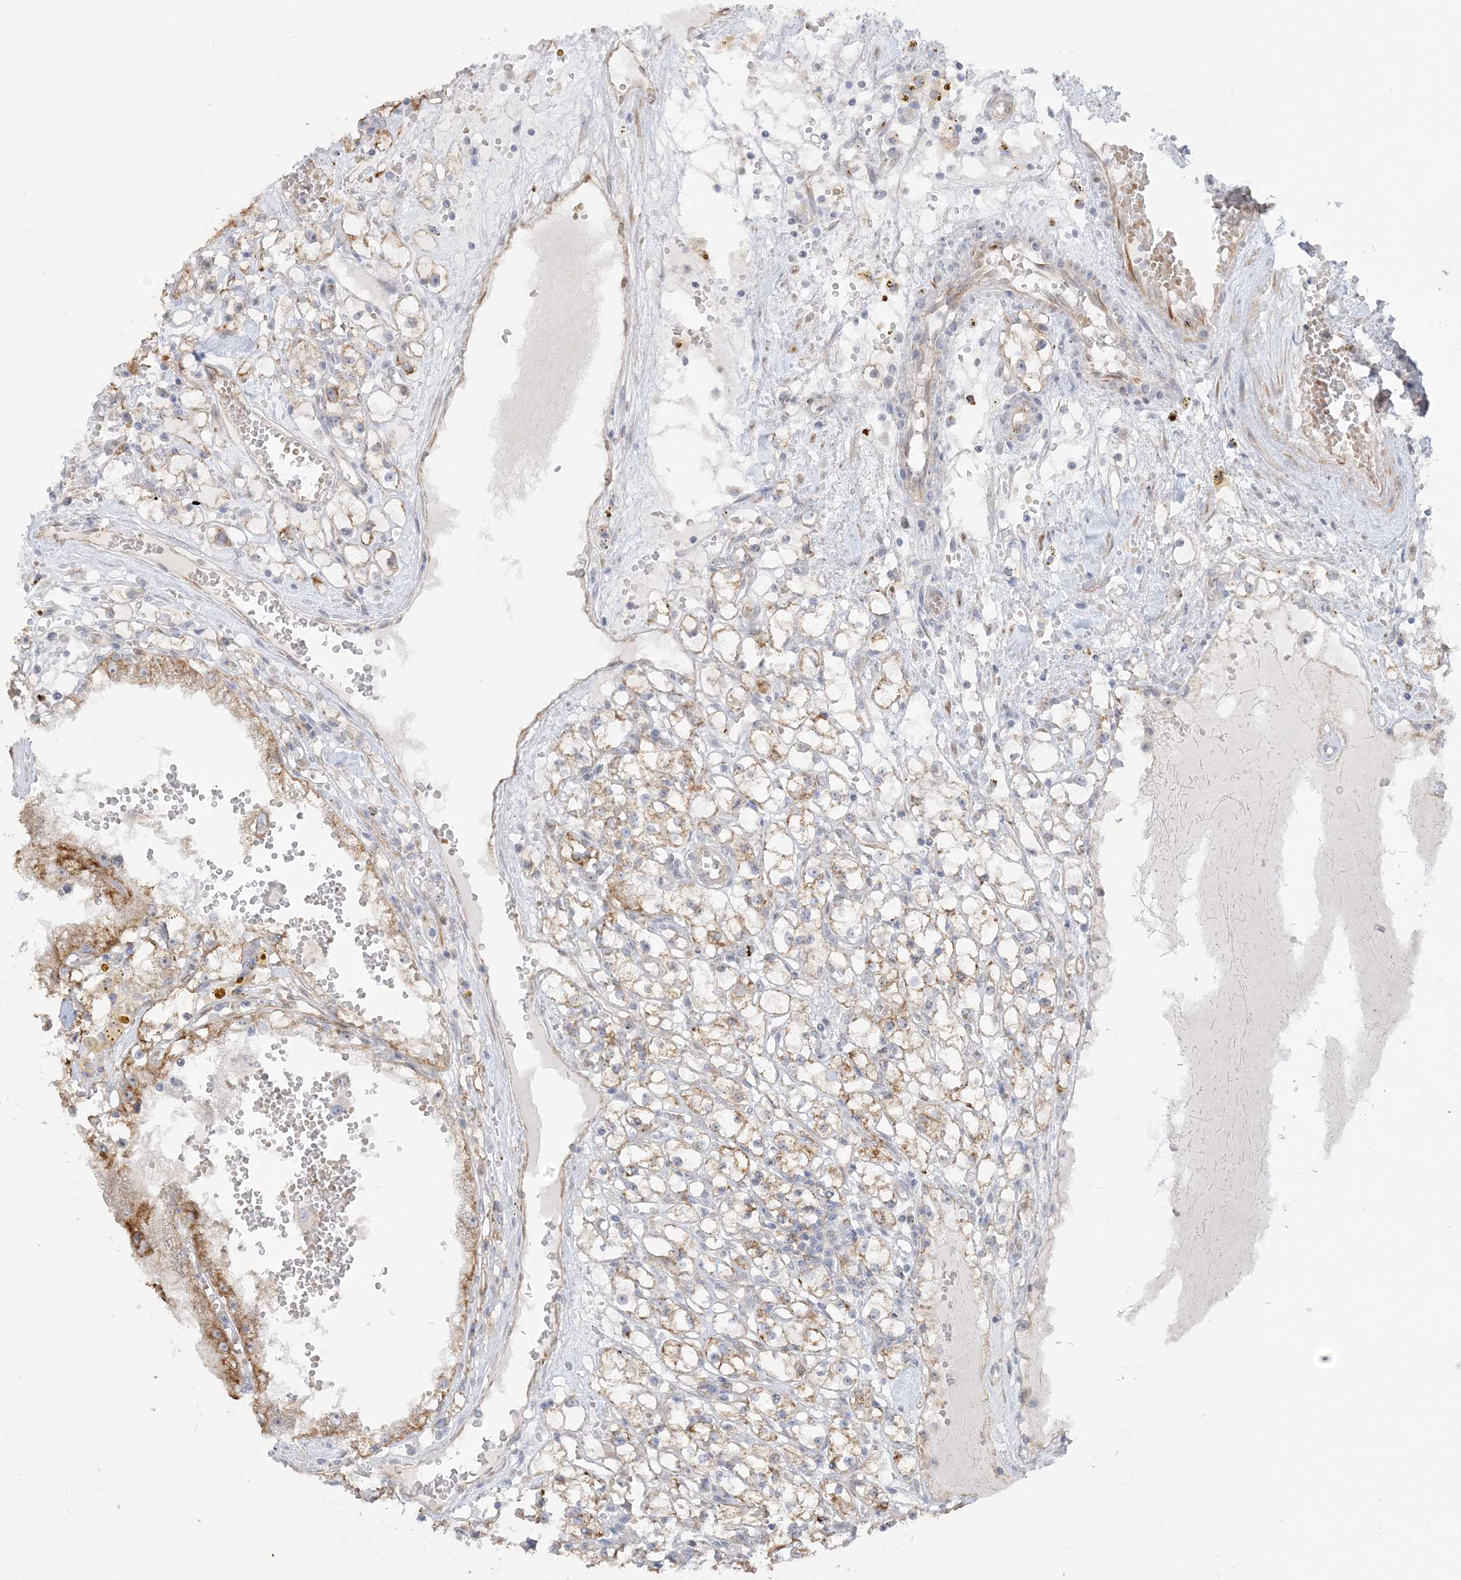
{"staining": {"intensity": "moderate", "quantity": "<25%", "location": "cytoplasmic/membranous"}, "tissue": "renal cancer", "cell_type": "Tumor cells", "image_type": "cancer", "snomed": [{"axis": "morphology", "description": "Adenocarcinoma, NOS"}, {"axis": "topography", "description": "Kidney"}], "caption": "An image of renal cancer stained for a protein reveals moderate cytoplasmic/membranous brown staining in tumor cells.", "gene": "INPP1", "patient": {"sex": "male", "age": 56}}